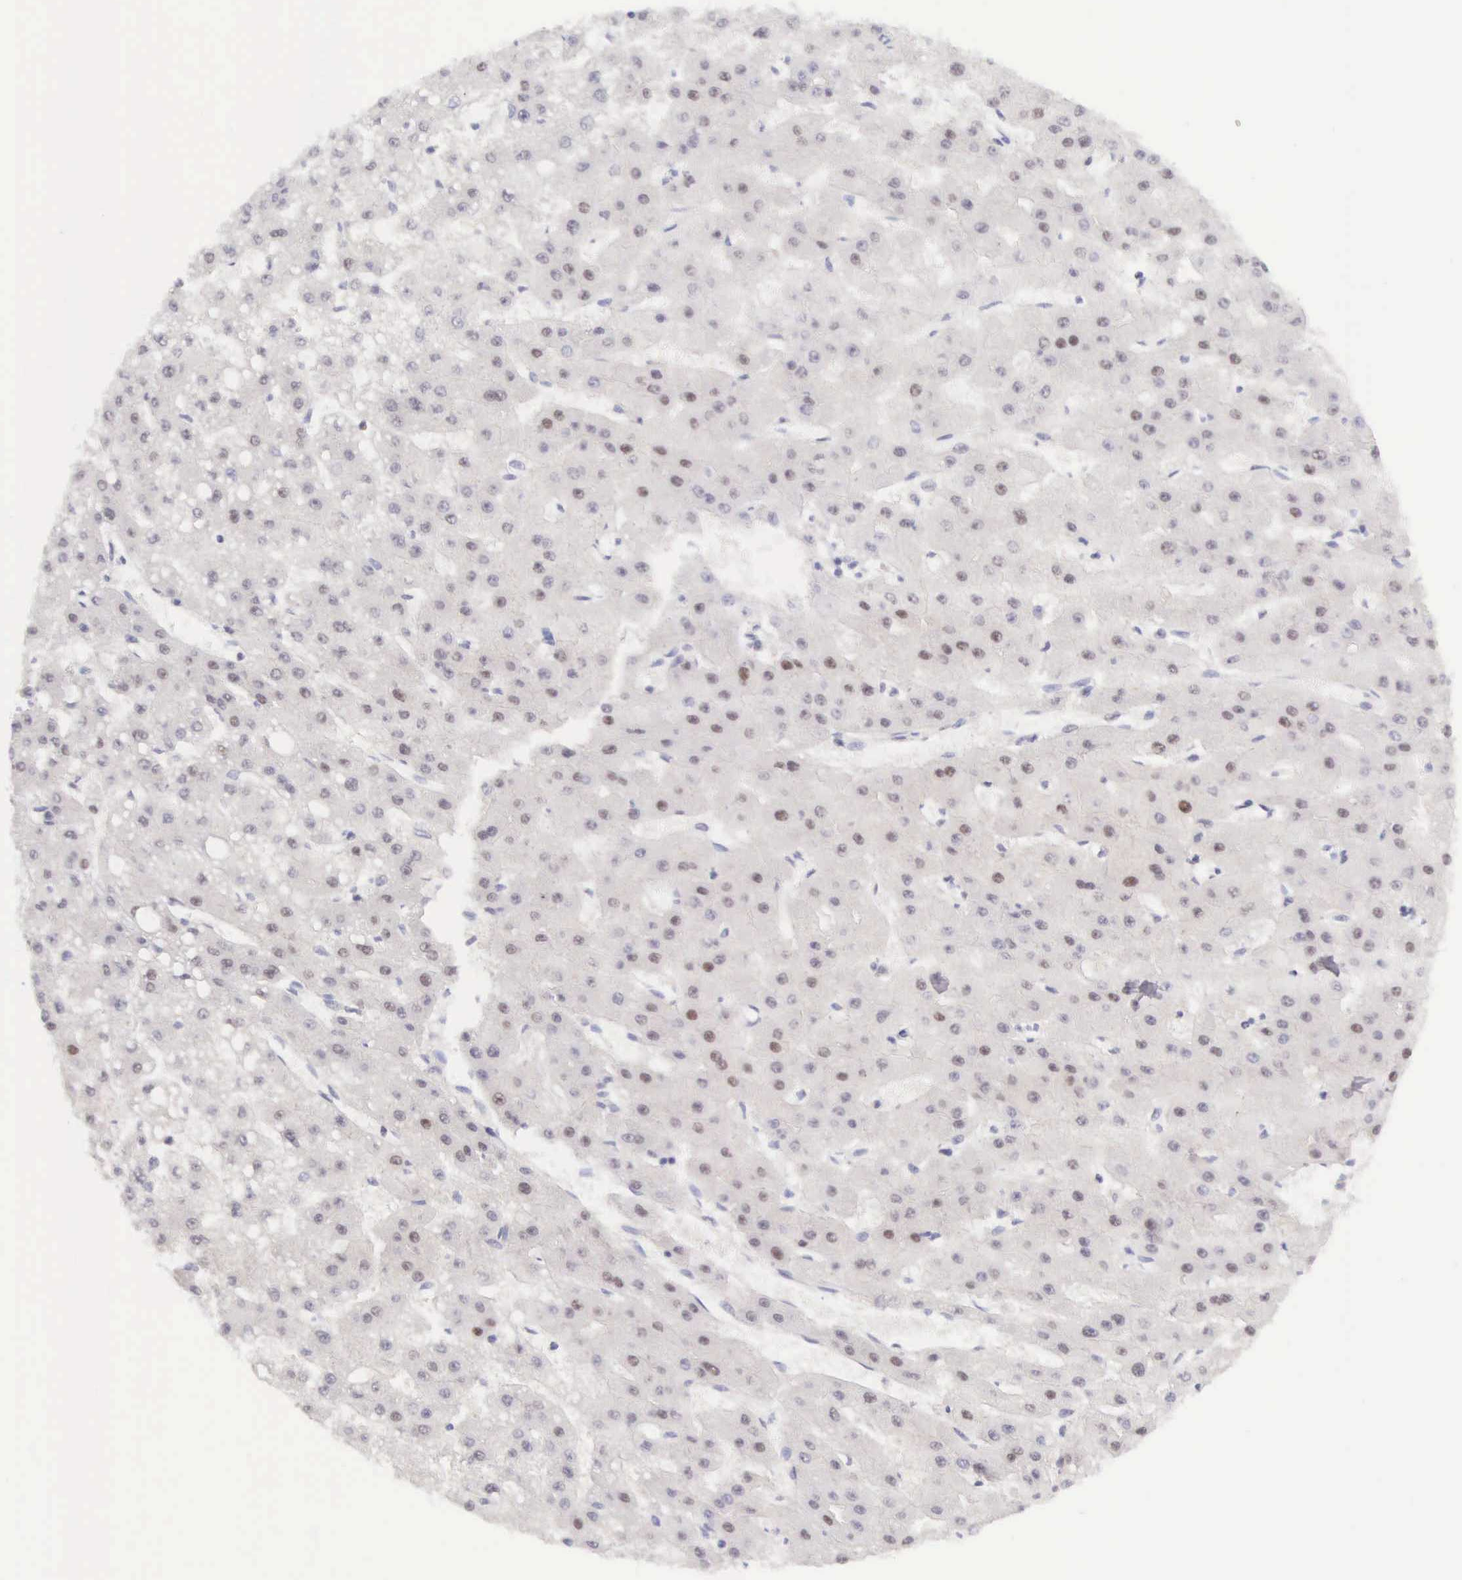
{"staining": {"intensity": "weak", "quantity": "<25%", "location": "nuclear"}, "tissue": "liver cancer", "cell_type": "Tumor cells", "image_type": "cancer", "snomed": [{"axis": "morphology", "description": "Carcinoma, Hepatocellular, NOS"}, {"axis": "topography", "description": "Liver"}], "caption": "Immunohistochemistry (IHC) image of liver cancer stained for a protein (brown), which exhibits no positivity in tumor cells.", "gene": "CCDC117", "patient": {"sex": "female", "age": 52}}